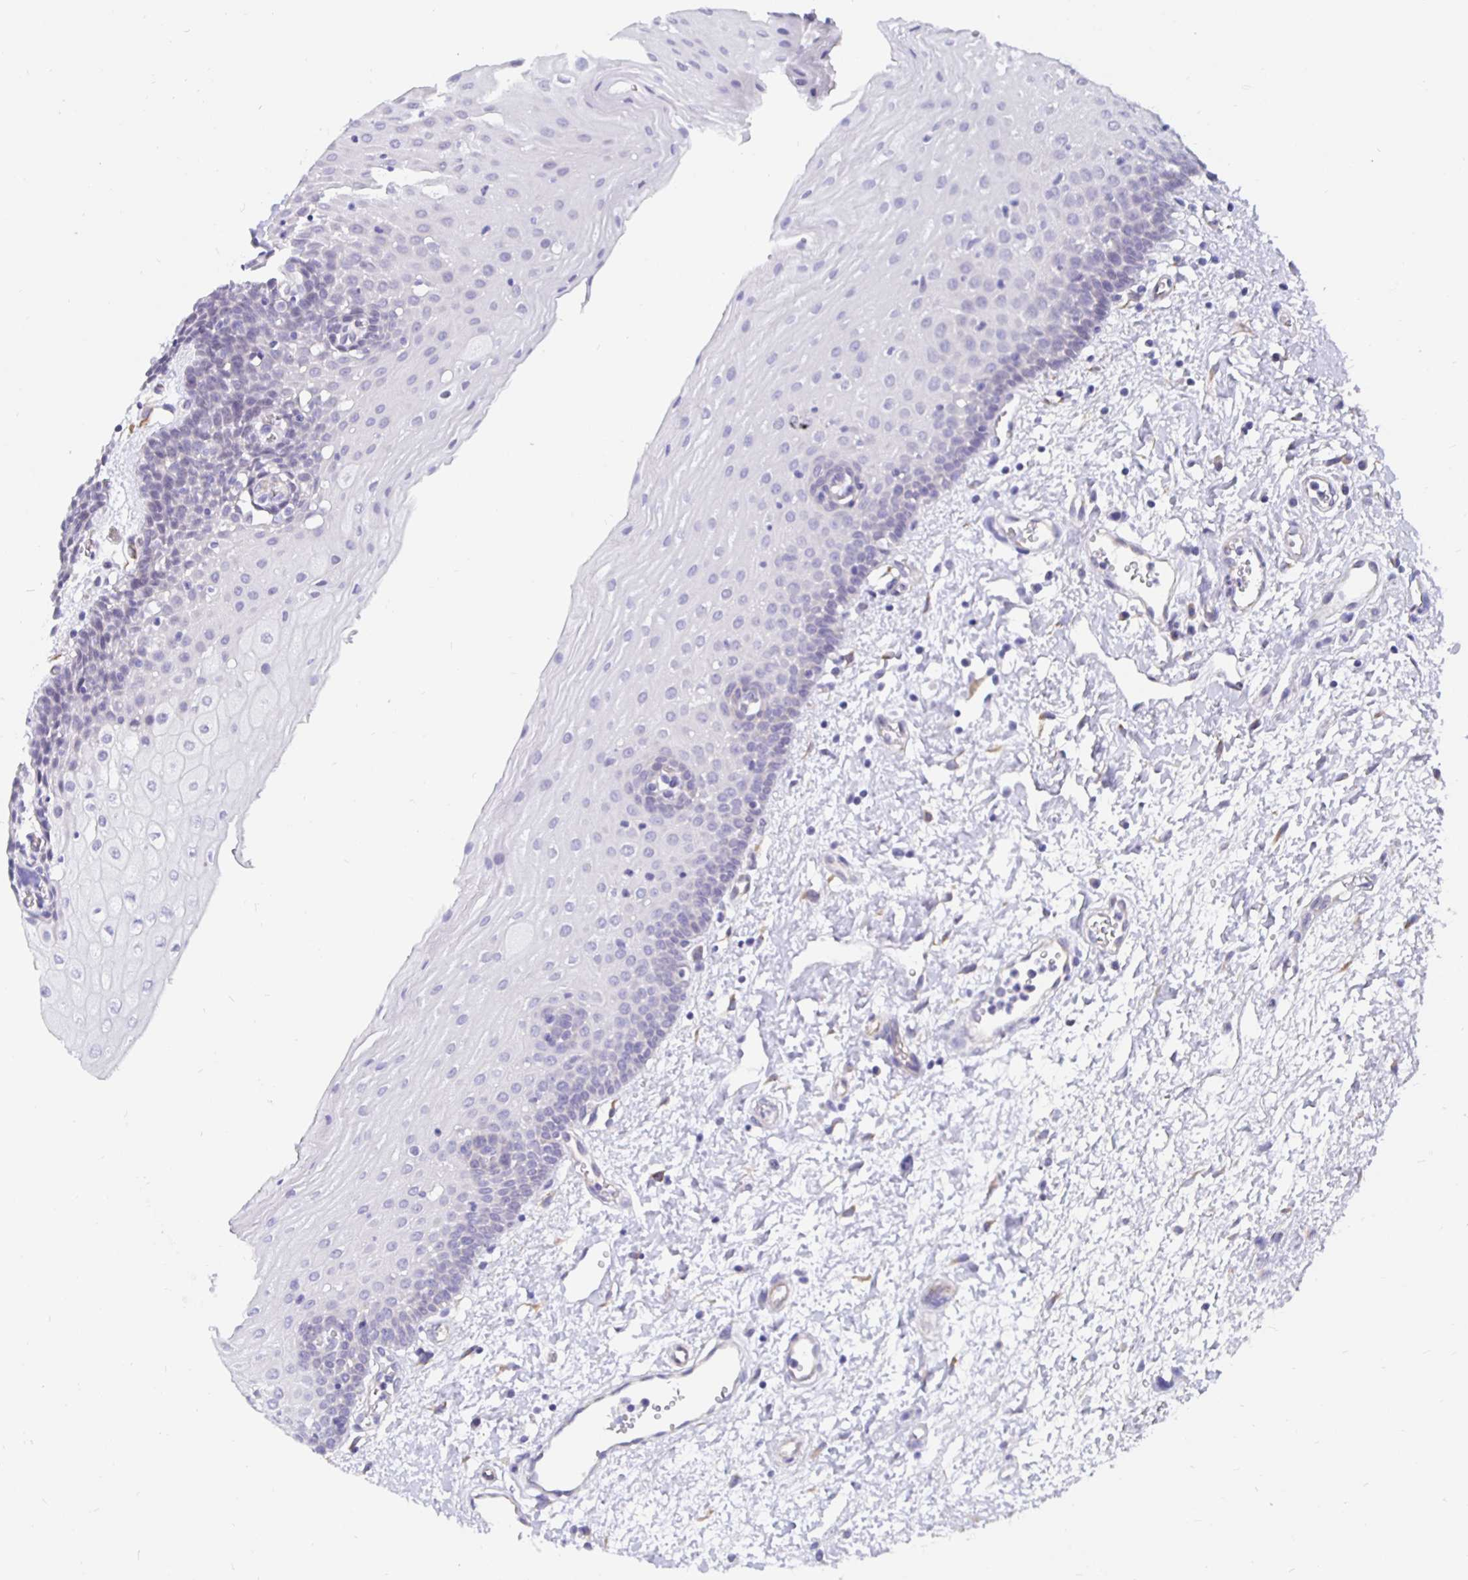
{"staining": {"intensity": "negative", "quantity": "none", "location": "none"}, "tissue": "oral mucosa", "cell_type": "Squamous epithelial cells", "image_type": "normal", "snomed": [{"axis": "morphology", "description": "Normal tissue, NOS"}, {"axis": "topography", "description": "Oral tissue"}], "caption": "Squamous epithelial cells show no significant positivity in normal oral mucosa.", "gene": "DNAI2", "patient": {"sex": "female", "age": 43}}